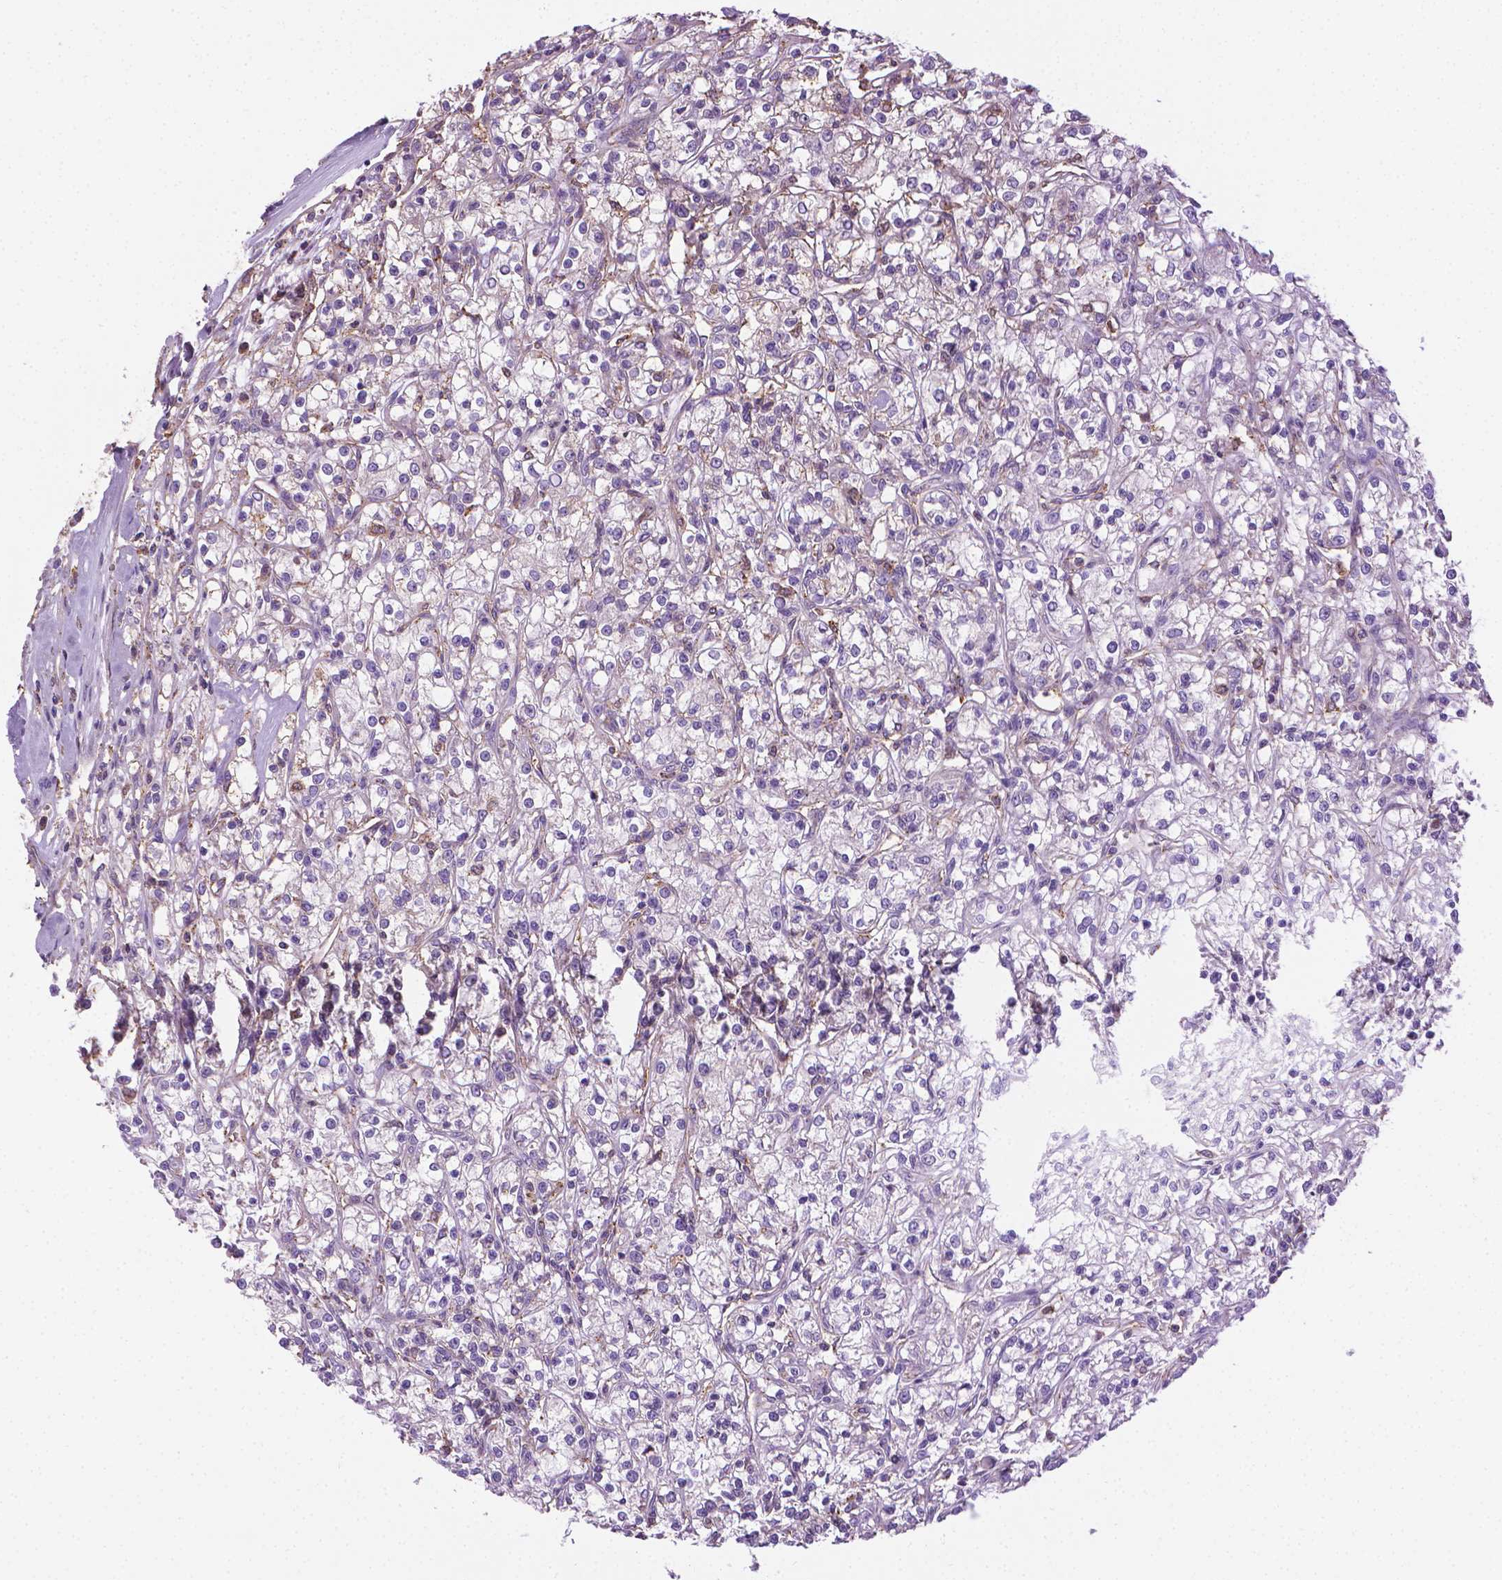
{"staining": {"intensity": "negative", "quantity": "none", "location": "none"}, "tissue": "renal cancer", "cell_type": "Tumor cells", "image_type": "cancer", "snomed": [{"axis": "morphology", "description": "Adenocarcinoma, NOS"}, {"axis": "topography", "description": "Kidney"}], "caption": "DAB (3,3'-diaminobenzidine) immunohistochemical staining of renal adenocarcinoma displays no significant expression in tumor cells. (DAB (3,3'-diaminobenzidine) IHC visualized using brightfield microscopy, high magnification).", "gene": "SLC51B", "patient": {"sex": "female", "age": 59}}